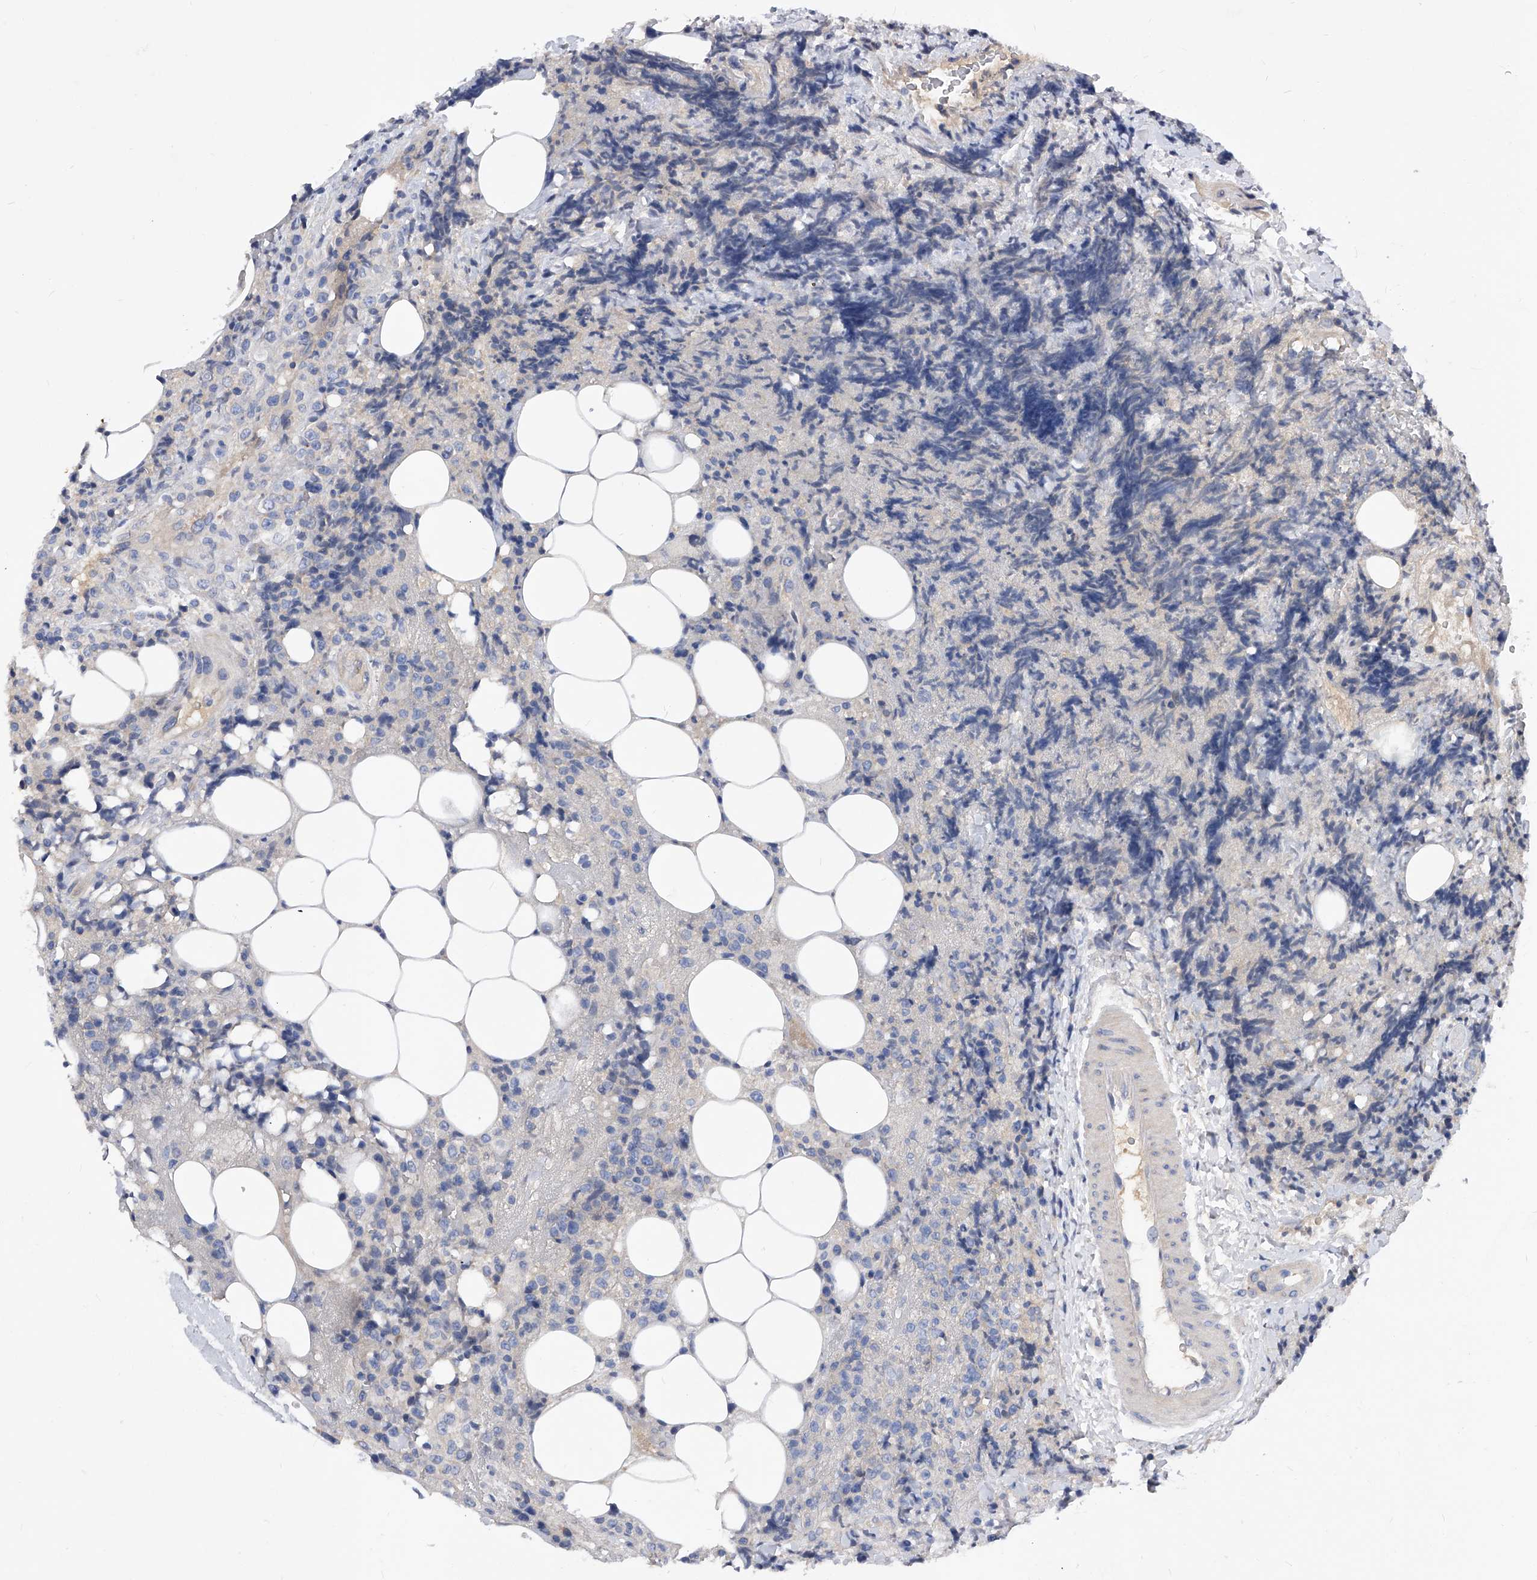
{"staining": {"intensity": "negative", "quantity": "none", "location": "none"}, "tissue": "lymphoma", "cell_type": "Tumor cells", "image_type": "cancer", "snomed": [{"axis": "morphology", "description": "Malignant lymphoma, non-Hodgkin's type, High grade"}, {"axis": "topography", "description": "Lymph node"}], "caption": "There is no significant positivity in tumor cells of malignant lymphoma, non-Hodgkin's type (high-grade).", "gene": "PPP5C", "patient": {"sex": "male", "age": 13}}